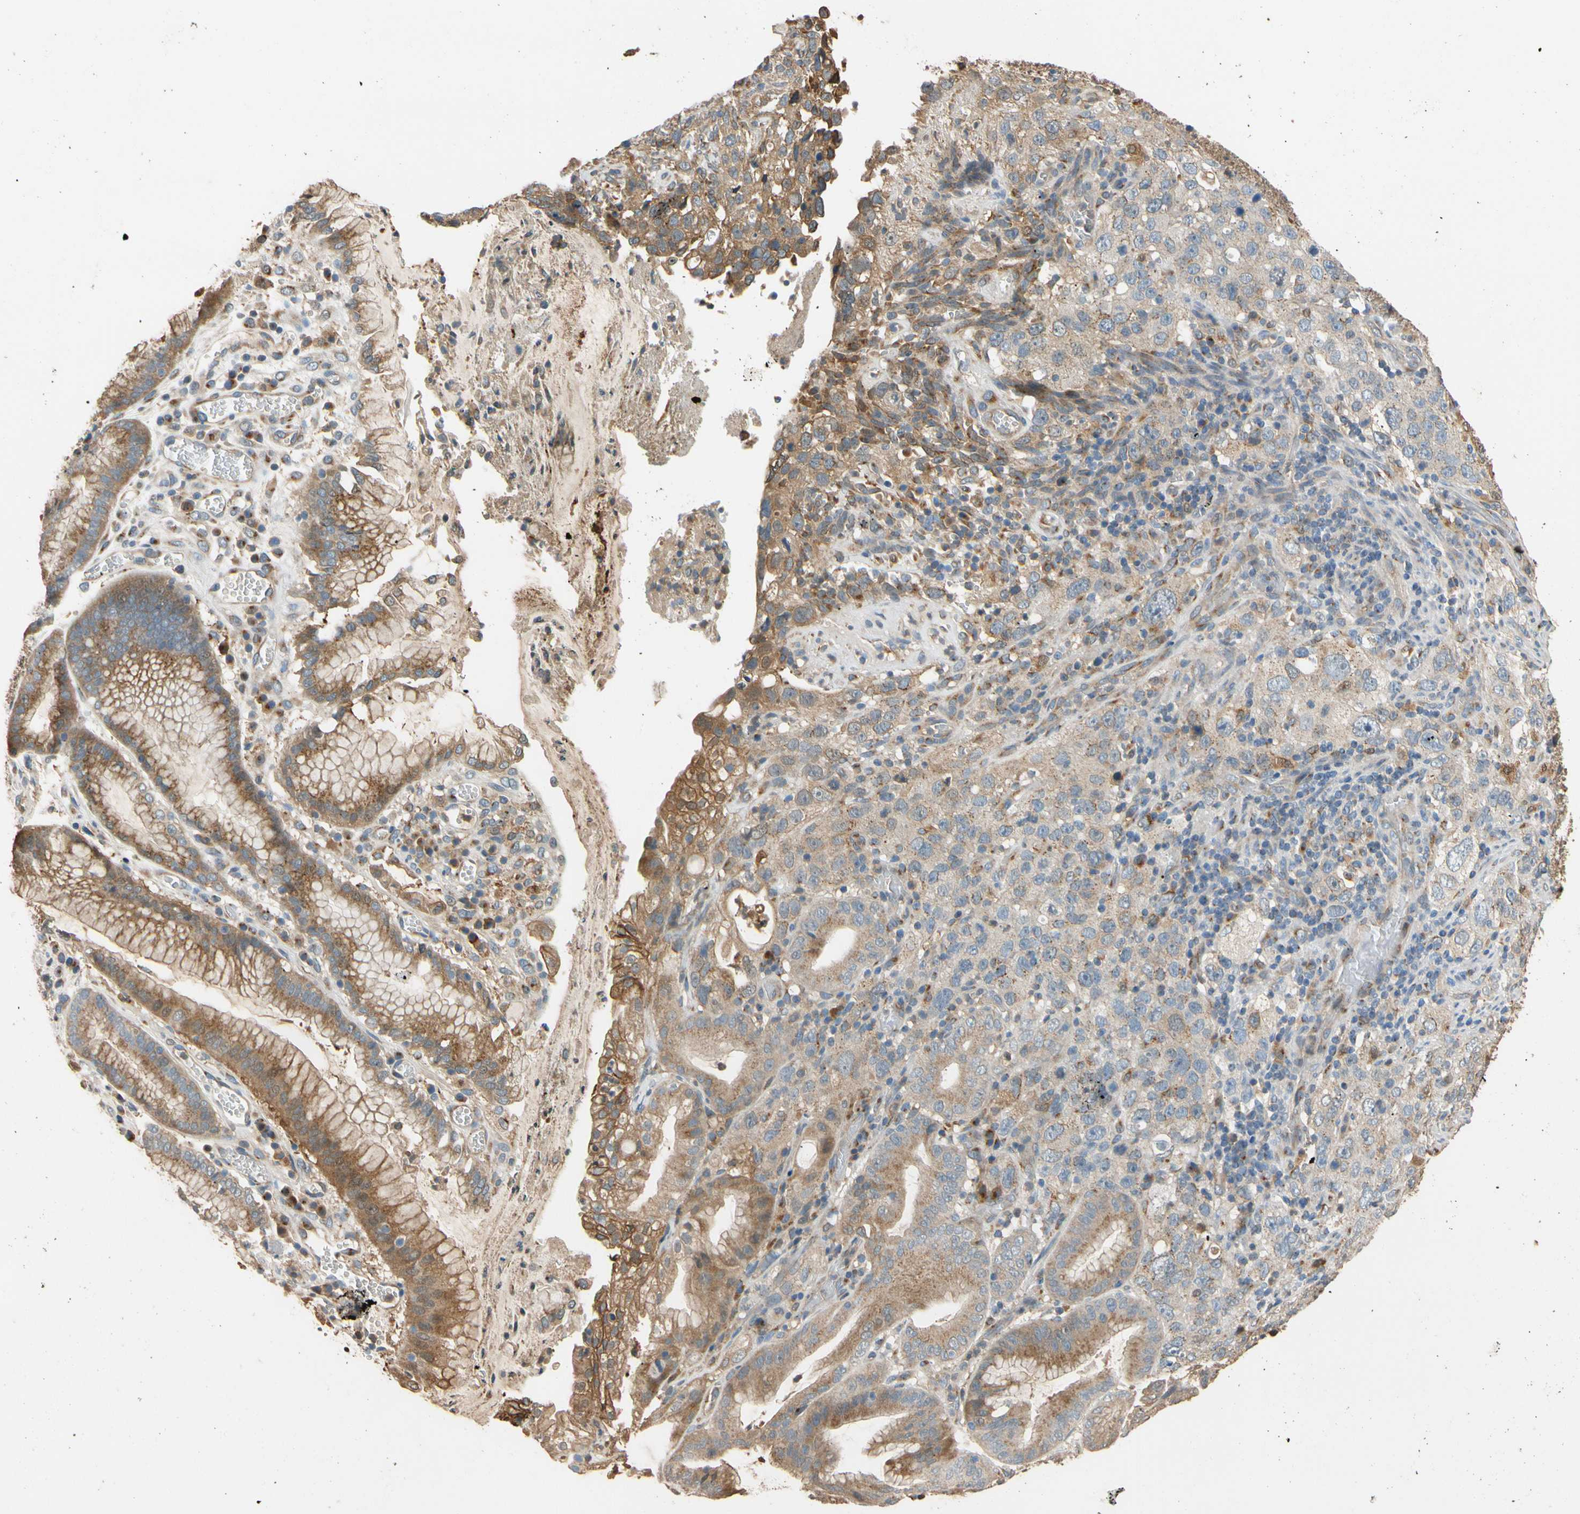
{"staining": {"intensity": "moderate", "quantity": "25%-75%", "location": "cytoplasmic/membranous"}, "tissue": "stomach cancer", "cell_type": "Tumor cells", "image_type": "cancer", "snomed": [{"axis": "morphology", "description": "Normal tissue, NOS"}, {"axis": "morphology", "description": "Adenocarcinoma, NOS"}, {"axis": "topography", "description": "Stomach"}], "caption": "The photomicrograph reveals staining of stomach cancer (adenocarcinoma), revealing moderate cytoplasmic/membranous protein positivity (brown color) within tumor cells.", "gene": "GPSM2", "patient": {"sex": "male", "age": 48}}